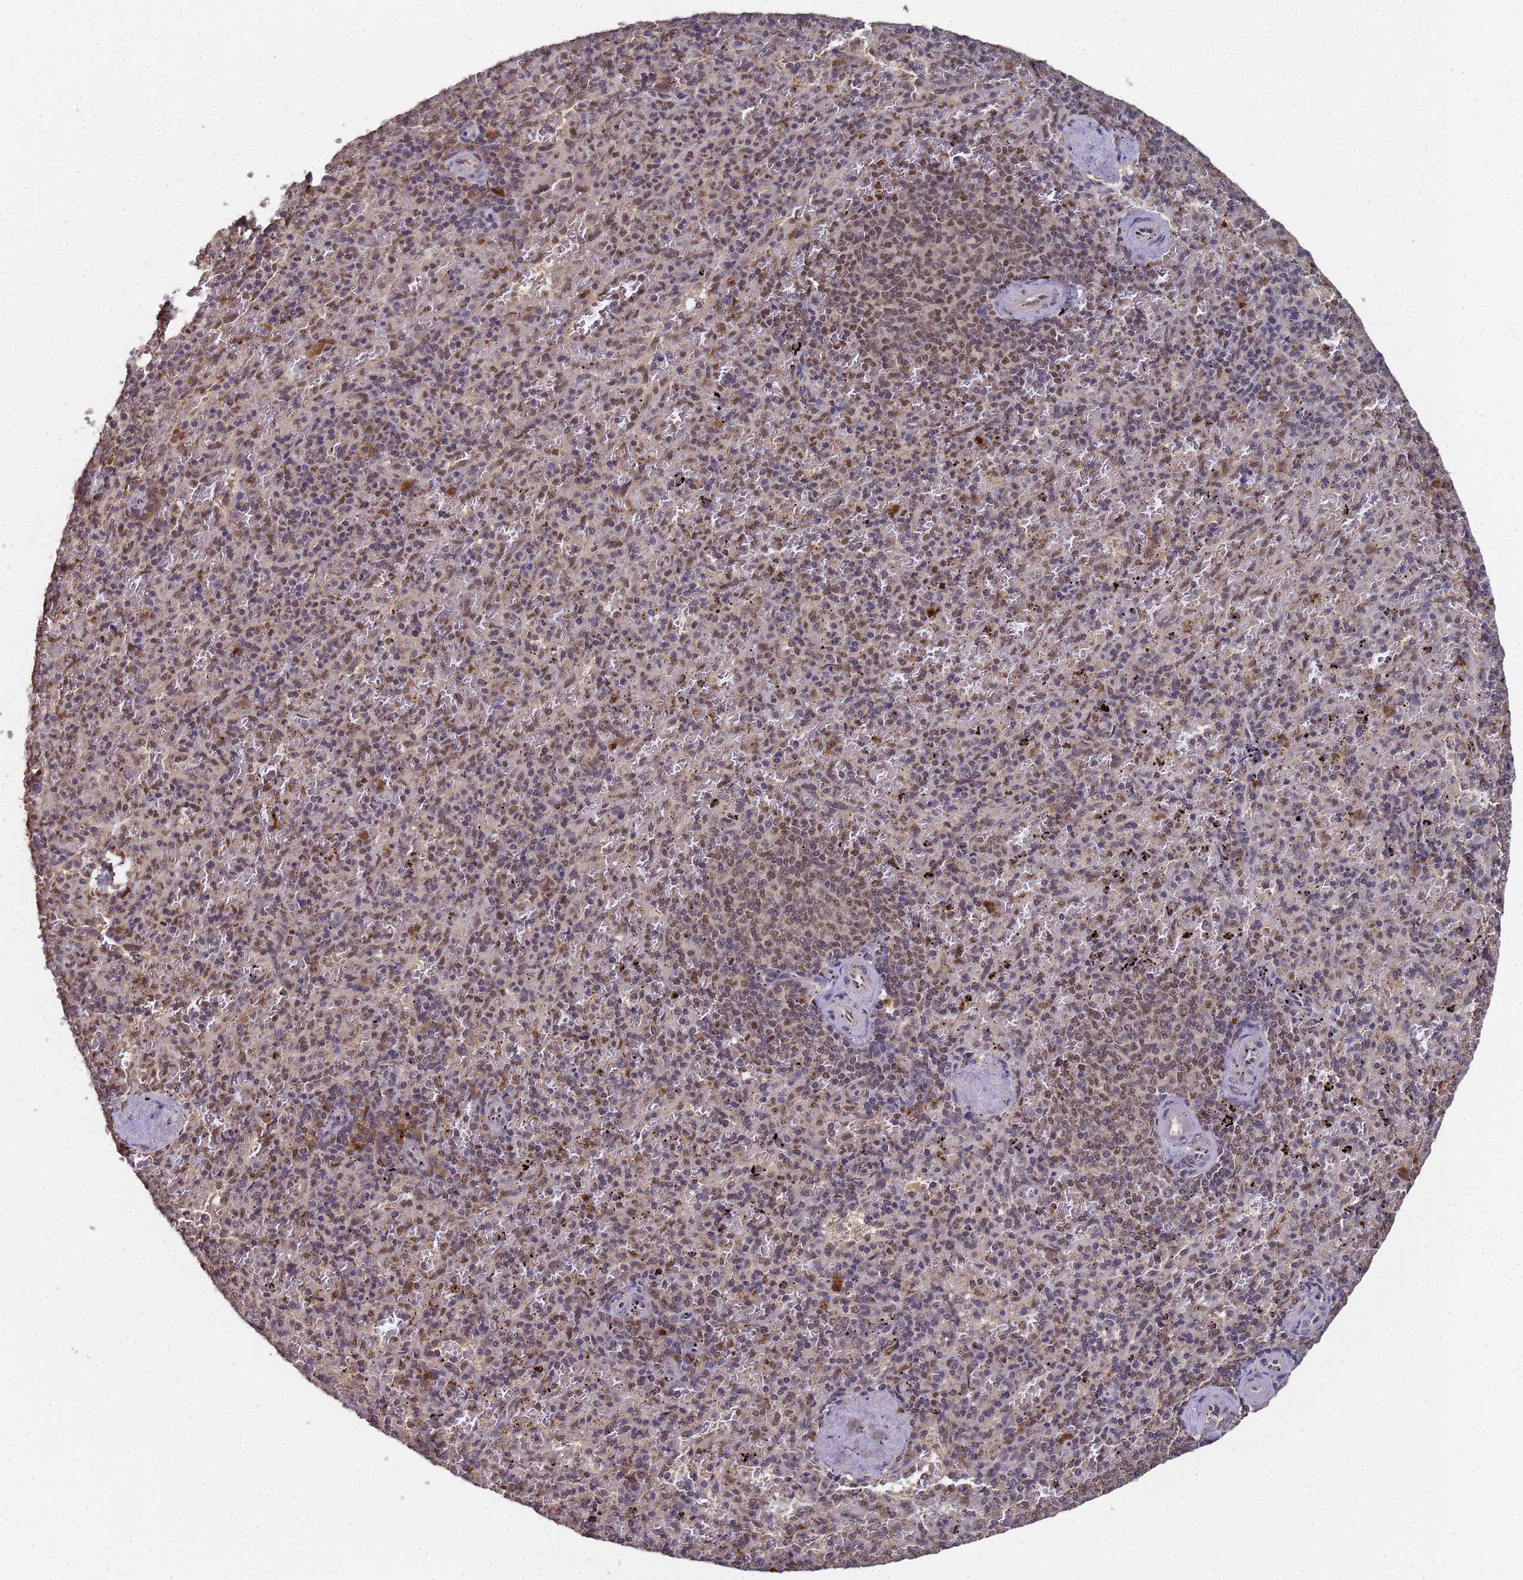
{"staining": {"intensity": "strong", "quantity": "25%-75%", "location": "cytoplasmic/membranous,nuclear"}, "tissue": "spleen", "cell_type": "Cells in red pulp", "image_type": "normal", "snomed": [{"axis": "morphology", "description": "Normal tissue, NOS"}, {"axis": "topography", "description": "Spleen"}], "caption": "Immunohistochemical staining of unremarkable human spleen reveals strong cytoplasmic/membranous,nuclear protein positivity in approximately 25%-75% of cells in red pulp.", "gene": "SECISBP2", "patient": {"sex": "male", "age": 82}}